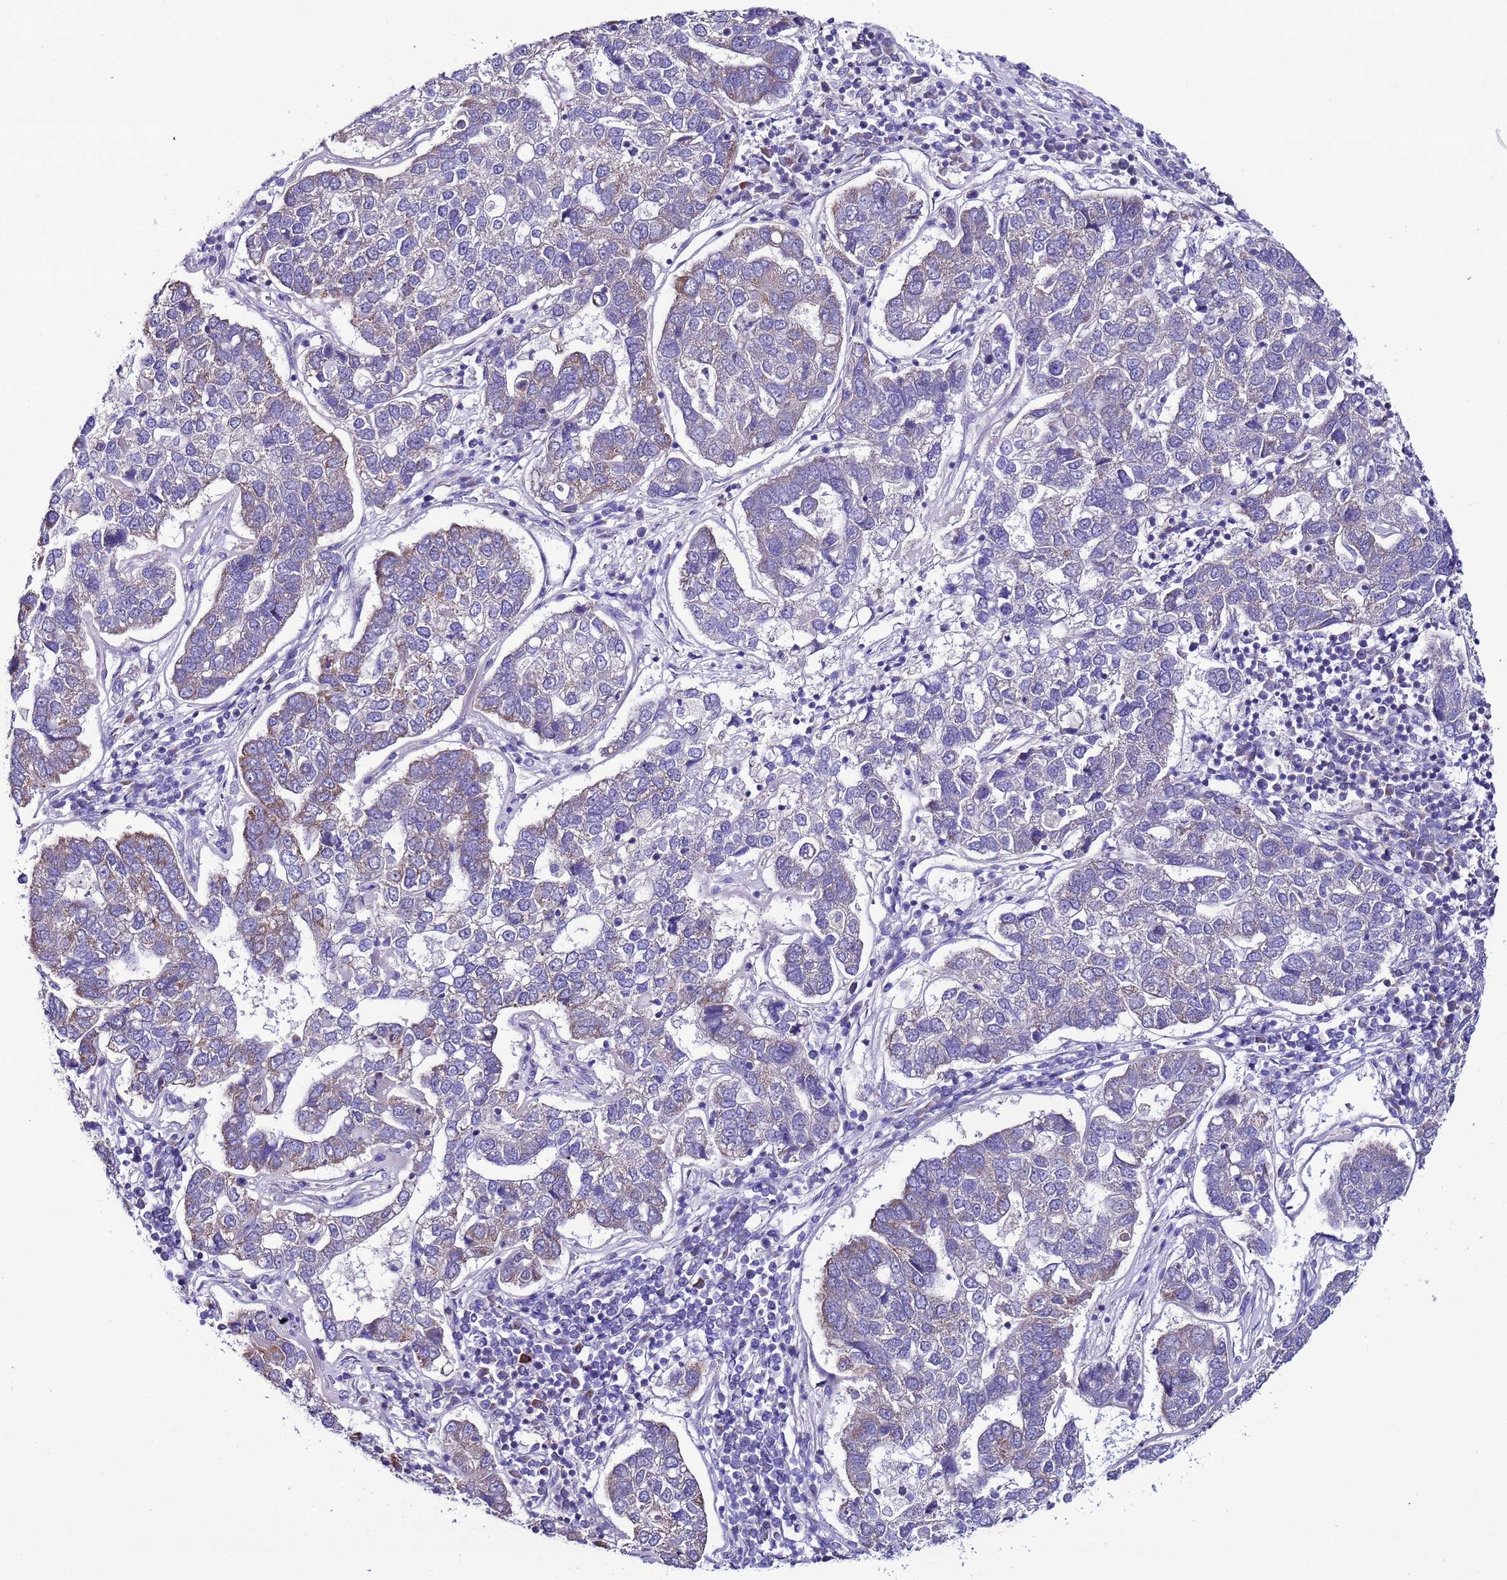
{"staining": {"intensity": "weak", "quantity": "<25%", "location": "cytoplasmic/membranous"}, "tissue": "pancreatic cancer", "cell_type": "Tumor cells", "image_type": "cancer", "snomed": [{"axis": "morphology", "description": "Adenocarcinoma, NOS"}, {"axis": "topography", "description": "Pancreas"}], "caption": "A micrograph of pancreatic adenocarcinoma stained for a protein demonstrates no brown staining in tumor cells.", "gene": "AHI1", "patient": {"sex": "female", "age": 61}}